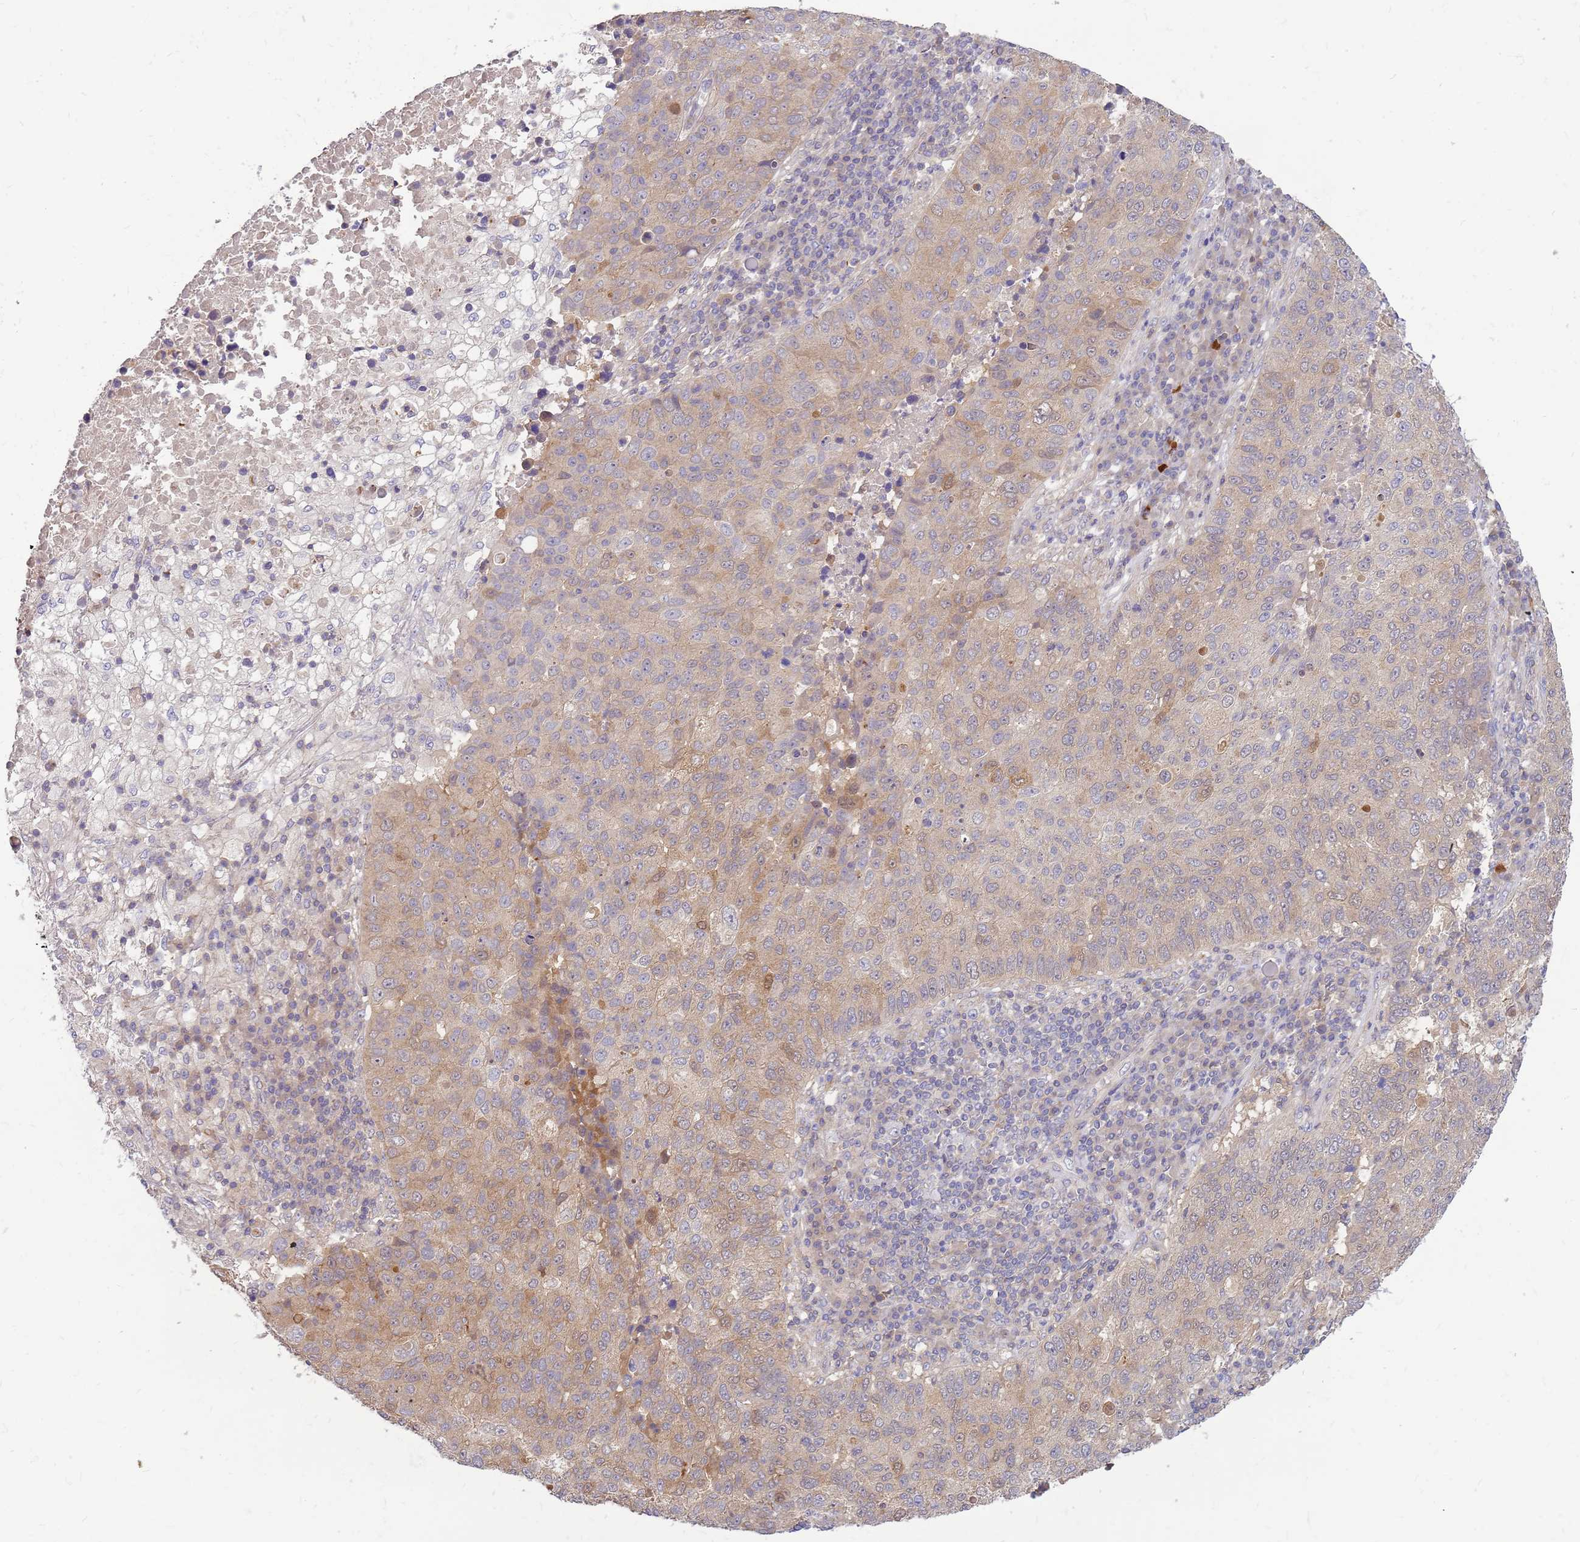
{"staining": {"intensity": "moderate", "quantity": "25%-75%", "location": "cytoplasmic/membranous"}, "tissue": "lung cancer", "cell_type": "Tumor cells", "image_type": "cancer", "snomed": [{"axis": "morphology", "description": "Squamous cell carcinoma, NOS"}, {"axis": "topography", "description": "Lung"}], "caption": "Immunohistochemistry (IHC) of lung cancer exhibits medium levels of moderate cytoplasmic/membranous staining in approximately 25%-75% of tumor cells.", "gene": "MVD", "patient": {"sex": "male", "age": 73}}